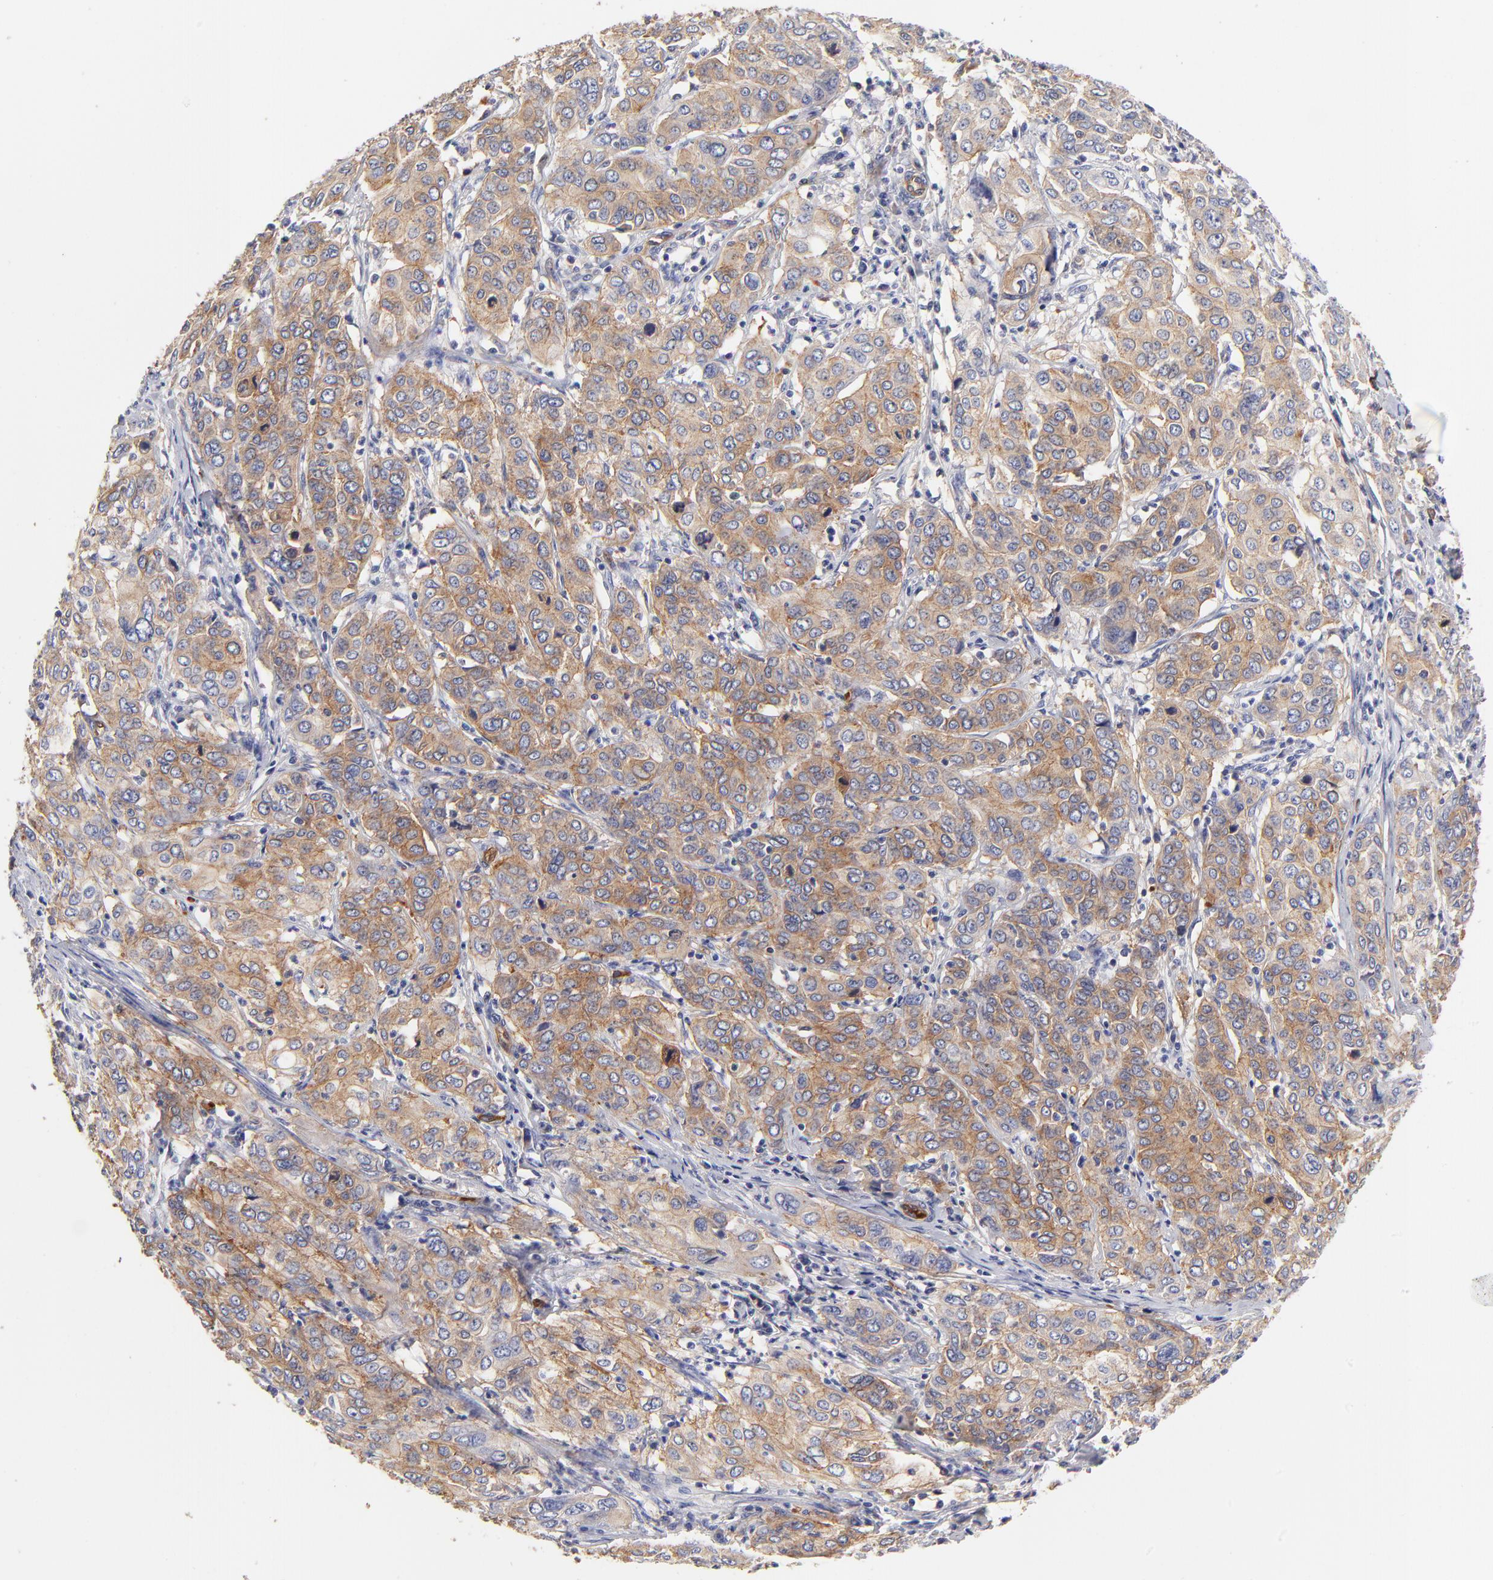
{"staining": {"intensity": "moderate", "quantity": ">75%", "location": "cytoplasmic/membranous"}, "tissue": "cervical cancer", "cell_type": "Tumor cells", "image_type": "cancer", "snomed": [{"axis": "morphology", "description": "Squamous cell carcinoma, NOS"}, {"axis": "topography", "description": "Cervix"}], "caption": "A histopathology image of cervical cancer (squamous cell carcinoma) stained for a protein displays moderate cytoplasmic/membranous brown staining in tumor cells.", "gene": "CD2AP", "patient": {"sex": "female", "age": 38}}